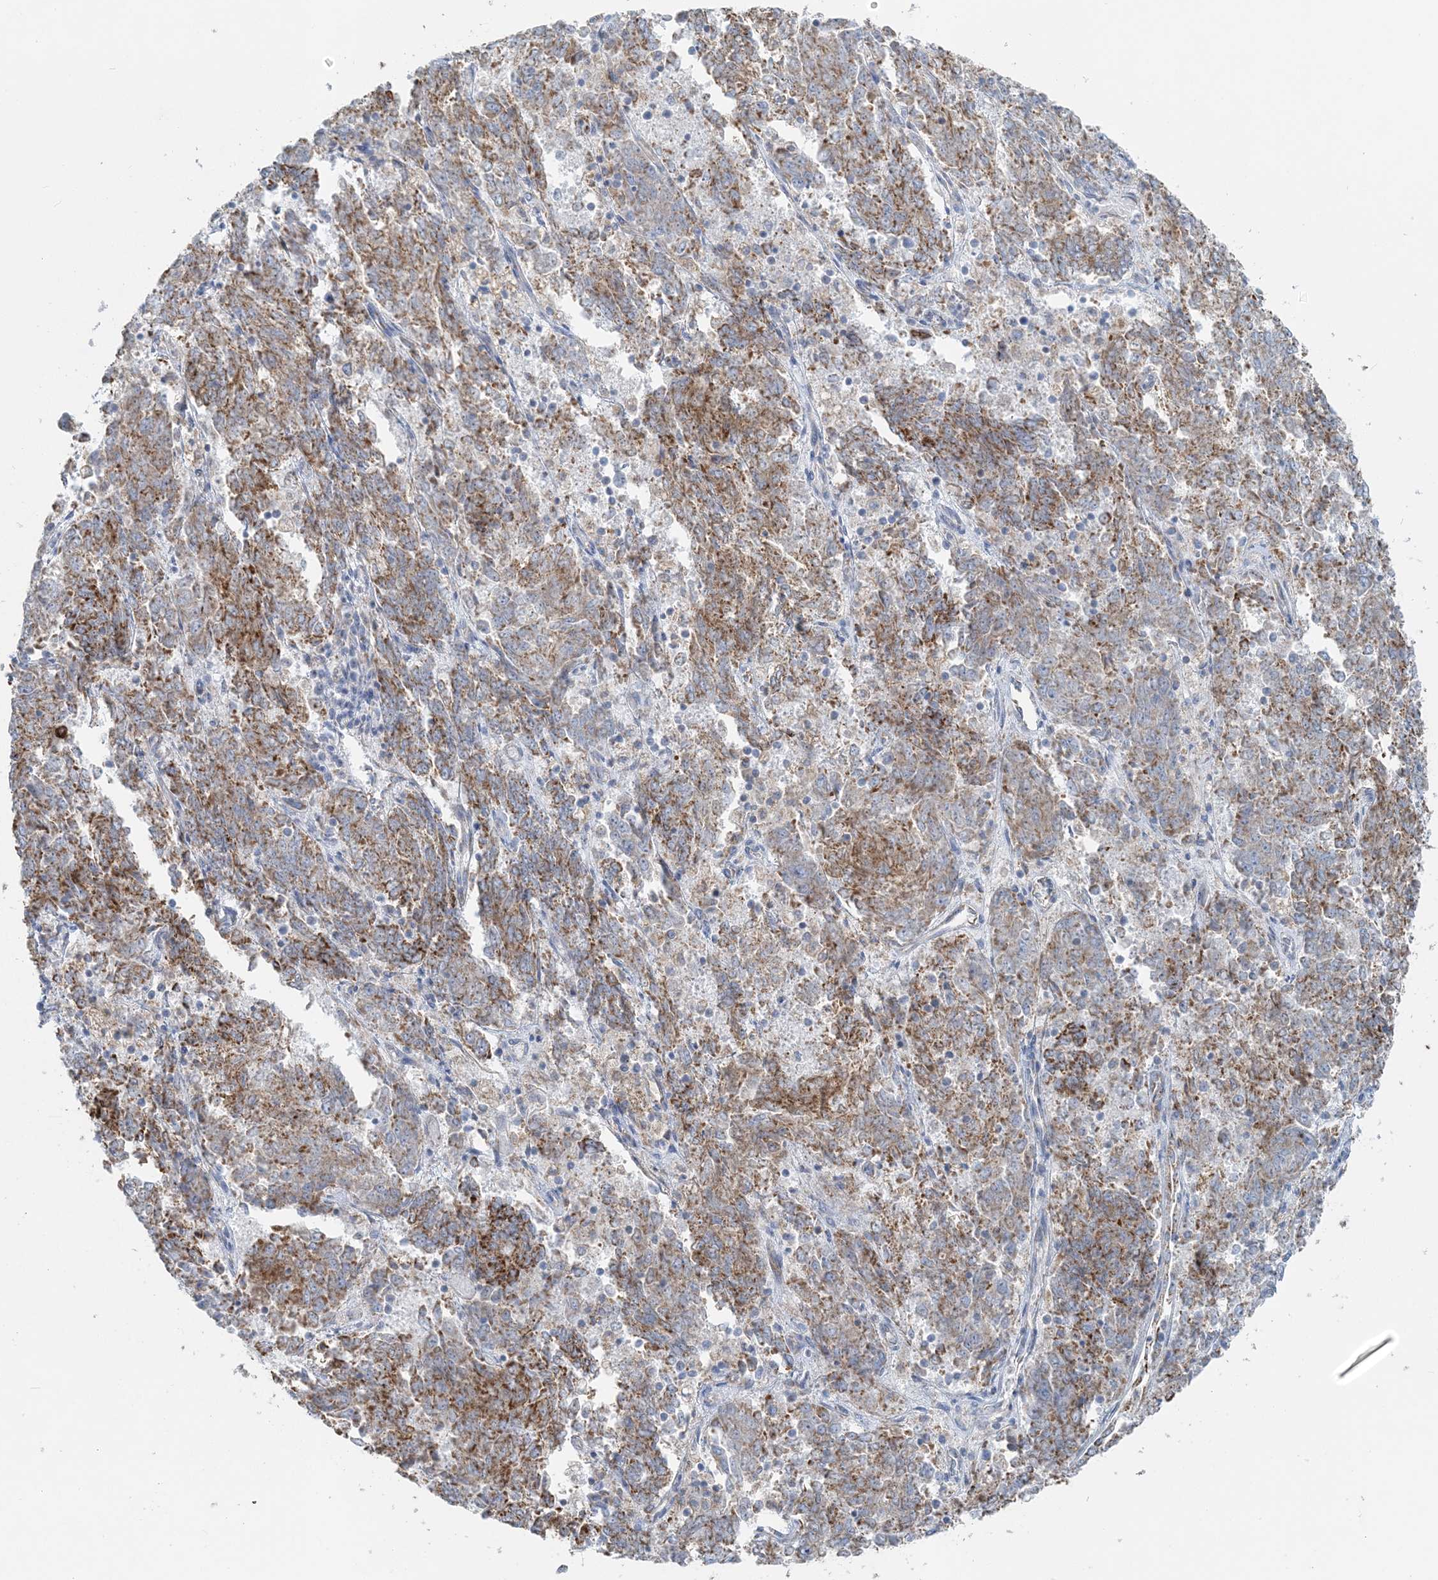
{"staining": {"intensity": "strong", "quantity": "25%-75%", "location": "cytoplasmic/membranous"}, "tissue": "endometrial cancer", "cell_type": "Tumor cells", "image_type": "cancer", "snomed": [{"axis": "morphology", "description": "Adenocarcinoma, NOS"}, {"axis": "topography", "description": "Endometrium"}], "caption": "A photomicrograph of endometrial cancer (adenocarcinoma) stained for a protein shows strong cytoplasmic/membranous brown staining in tumor cells. Immunohistochemistry (ihc) stains the protein of interest in brown and the nuclei are stained blue.", "gene": "PCCB", "patient": {"sex": "female", "age": 80}}